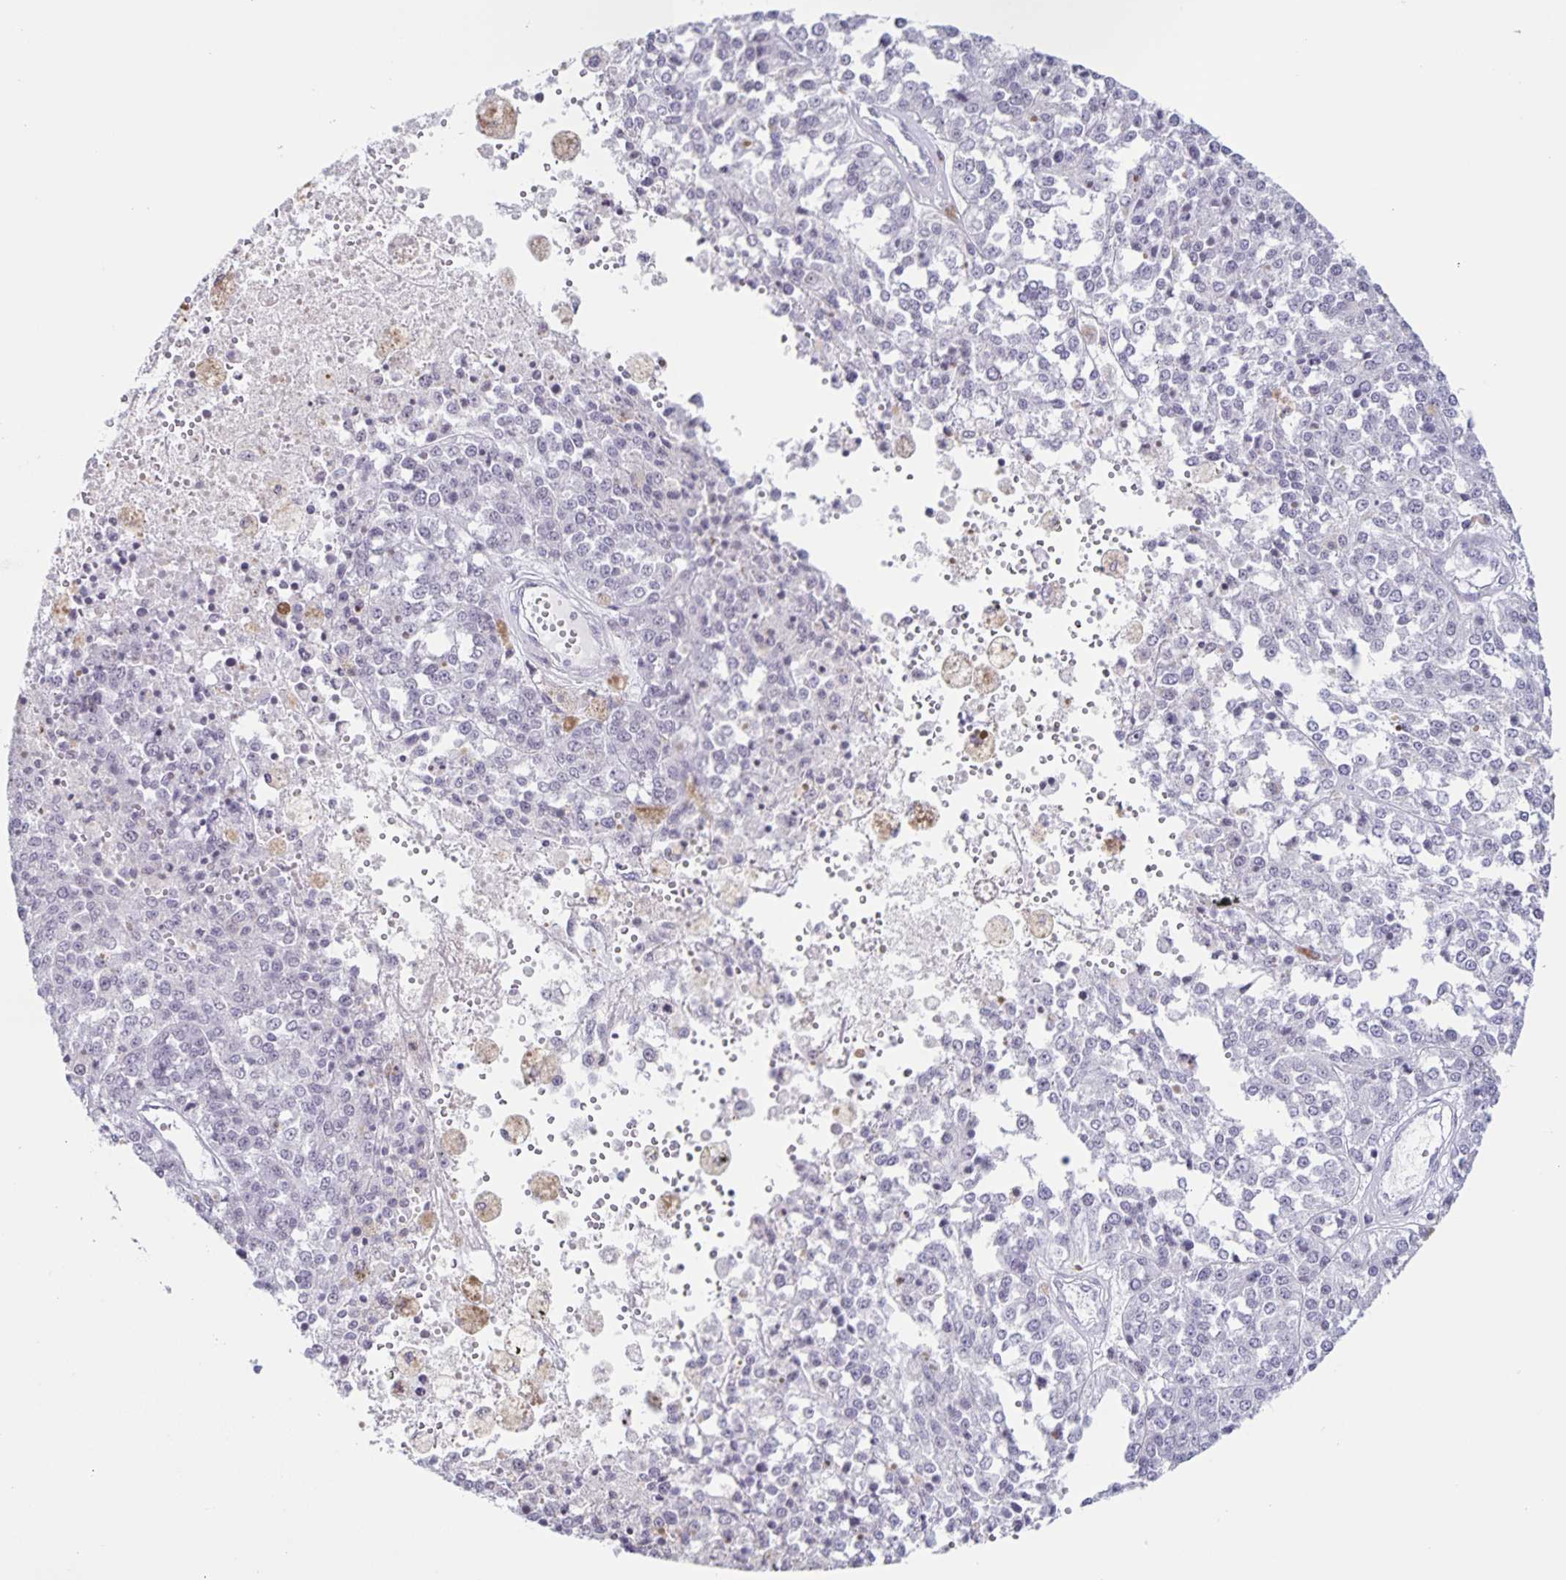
{"staining": {"intensity": "negative", "quantity": "none", "location": "none"}, "tissue": "melanoma", "cell_type": "Tumor cells", "image_type": "cancer", "snomed": [{"axis": "morphology", "description": "Malignant melanoma, Metastatic site"}, {"axis": "topography", "description": "Lymph node"}], "caption": "A micrograph of malignant melanoma (metastatic site) stained for a protein demonstrates no brown staining in tumor cells. (Brightfield microscopy of DAB (3,3'-diaminobenzidine) immunohistochemistry at high magnification).", "gene": "LCE6A", "patient": {"sex": "female", "age": 64}}